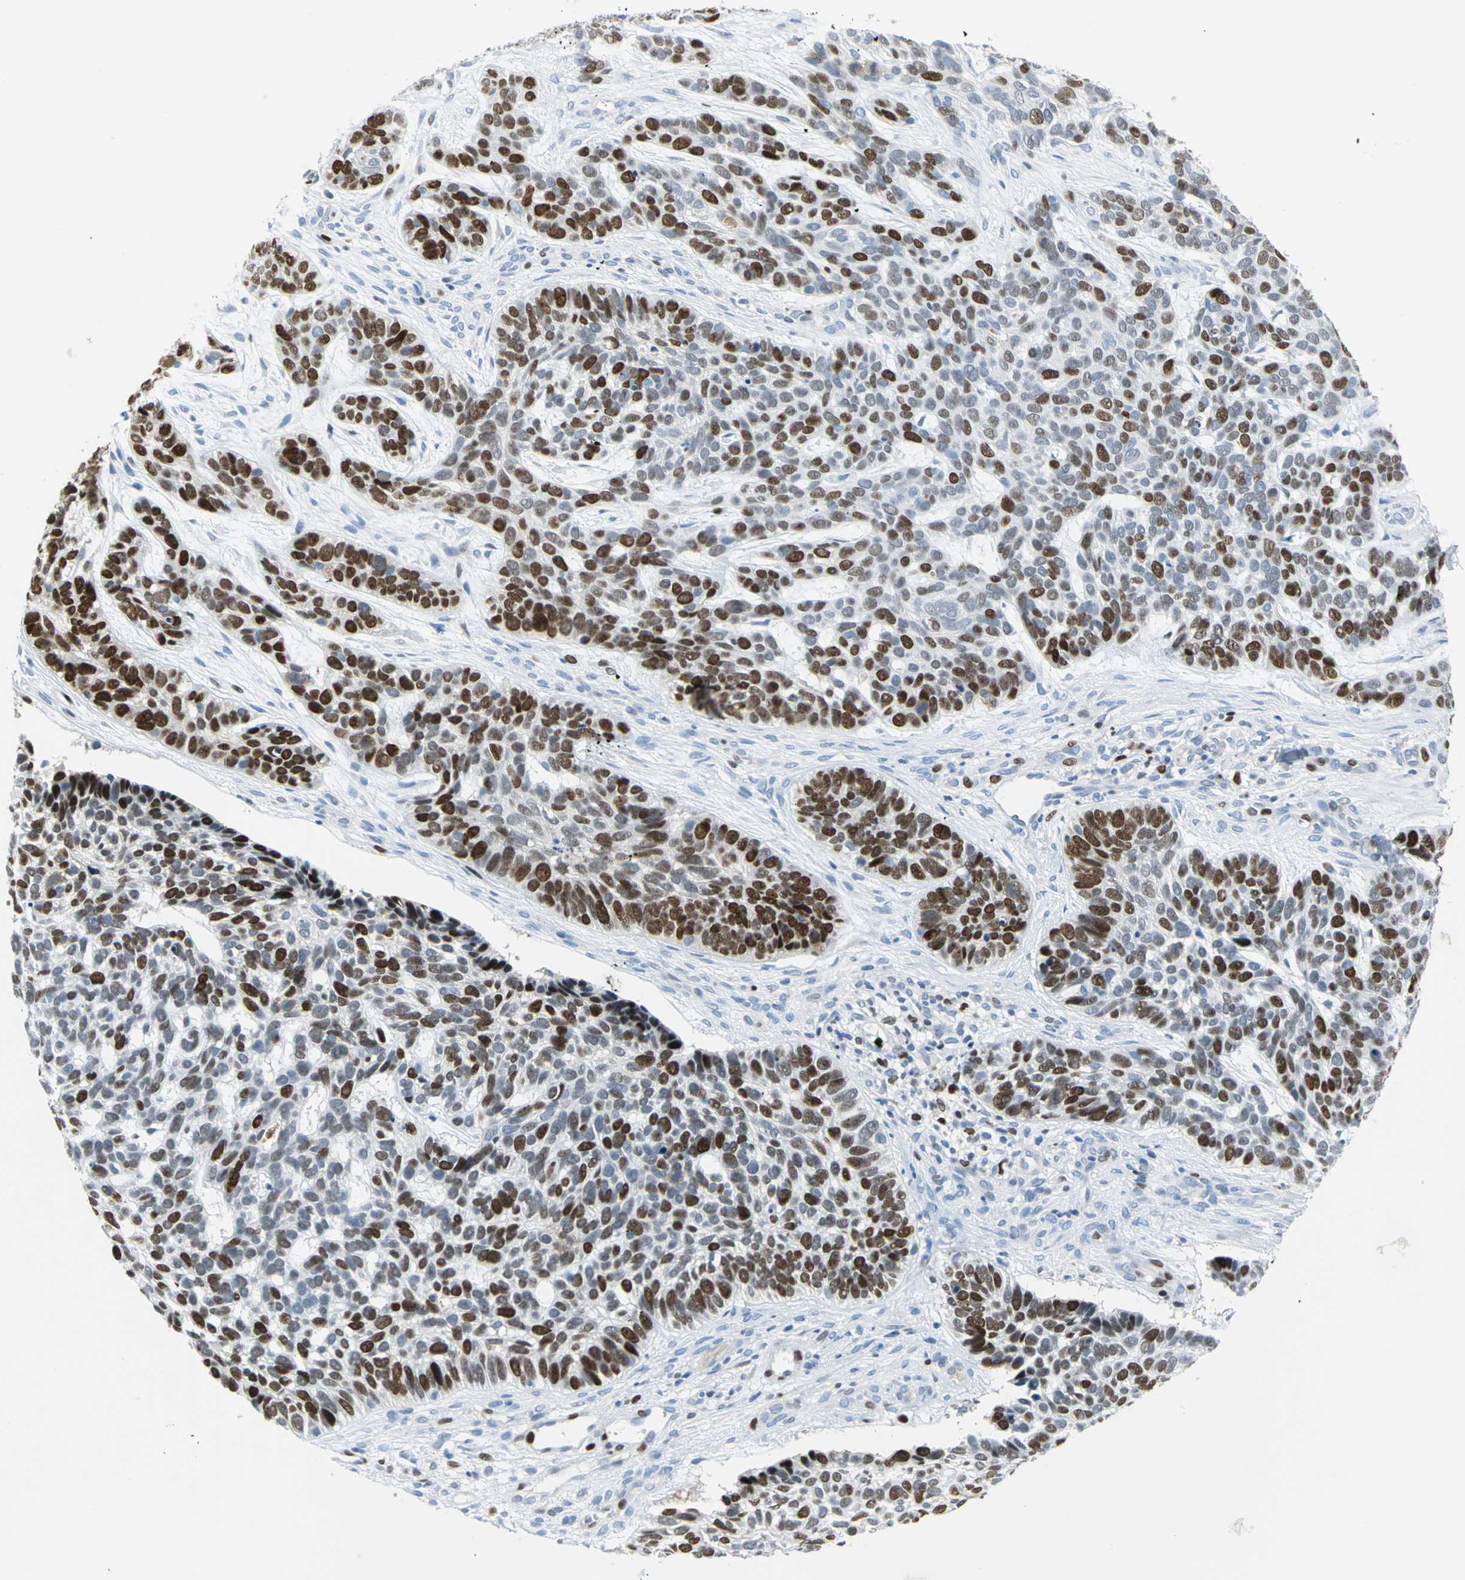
{"staining": {"intensity": "strong", "quantity": "25%-75%", "location": "nuclear"}, "tissue": "skin cancer", "cell_type": "Tumor cells", "image_type": "cancer", "snomed": [{"axis": "morphology", "description": "Basal cell carcinoma"}, {"axis": "topography", "description": "Skin"}], "caption": "An image showing strong nuclear positivity in about 25%-75% of tumor cells in skin cancer (basal cell carcinoma), as visualized by brown immunohistochemical staining.", "gene": "MCM4", "patient": {"sex": "male", "age": 87}}